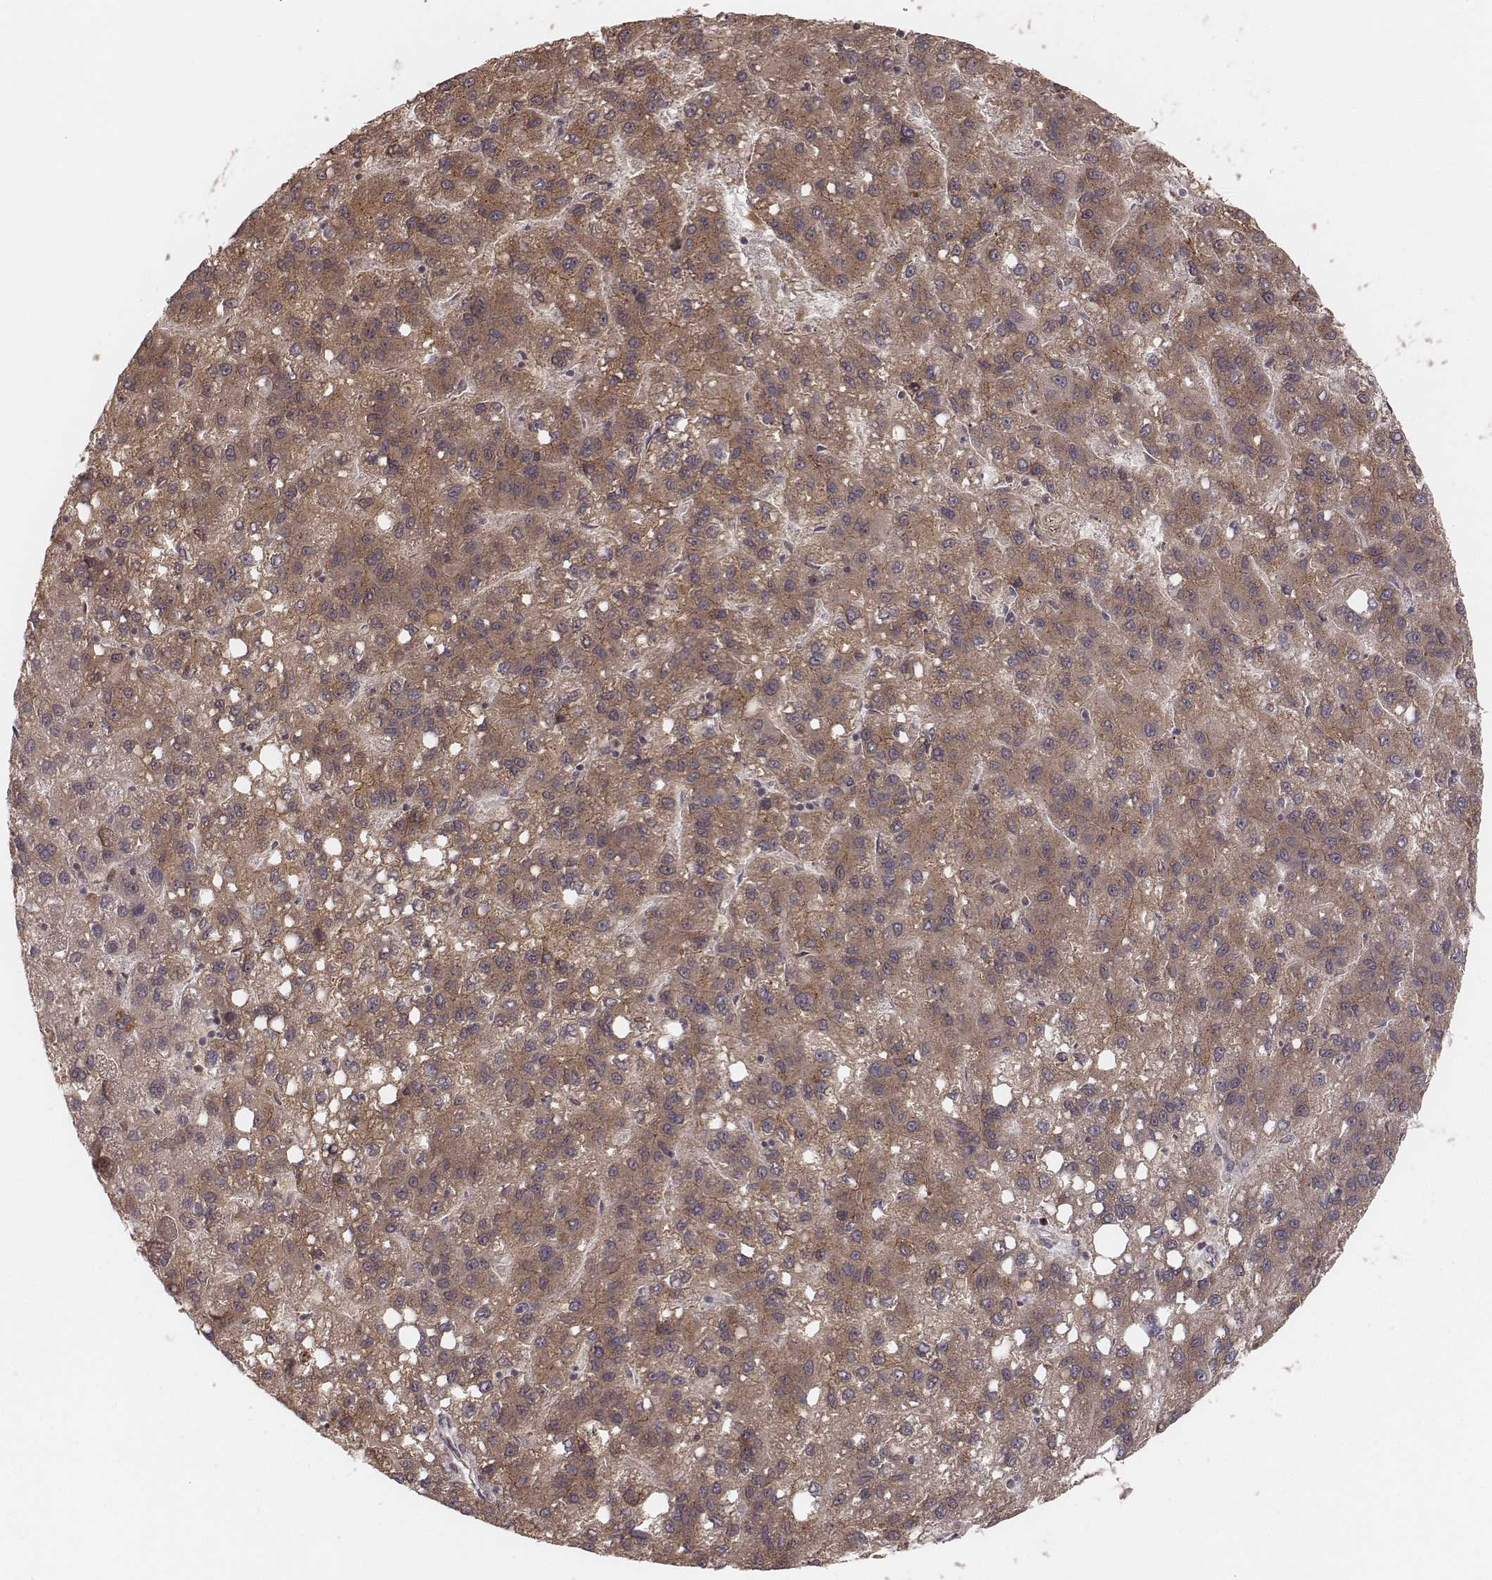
{"staining": {"intensity": "moderate", "quantity": ">75%", "location": "cytoplasmic/membranous"}, "tissue": "liver cancer", "cell_type": "Tumor cells", "image_type": "cancer", "snomed": [{"axis": "morphology", "description": "Carcinoma, Hepatocellular, NOS"}, {"axis": "topography", "description": "Liver"}], "caption": "Protein expression by IHC displays moderate cytoplasmic/membranous staining in approximately >75% of tumor cells in liver hepatocellular carcinoma. (brown staining indicates protein expression, while blue staining denotes nuclei).", "gene": "MYO19", "patient": {"sex": "female", "age": 82}}